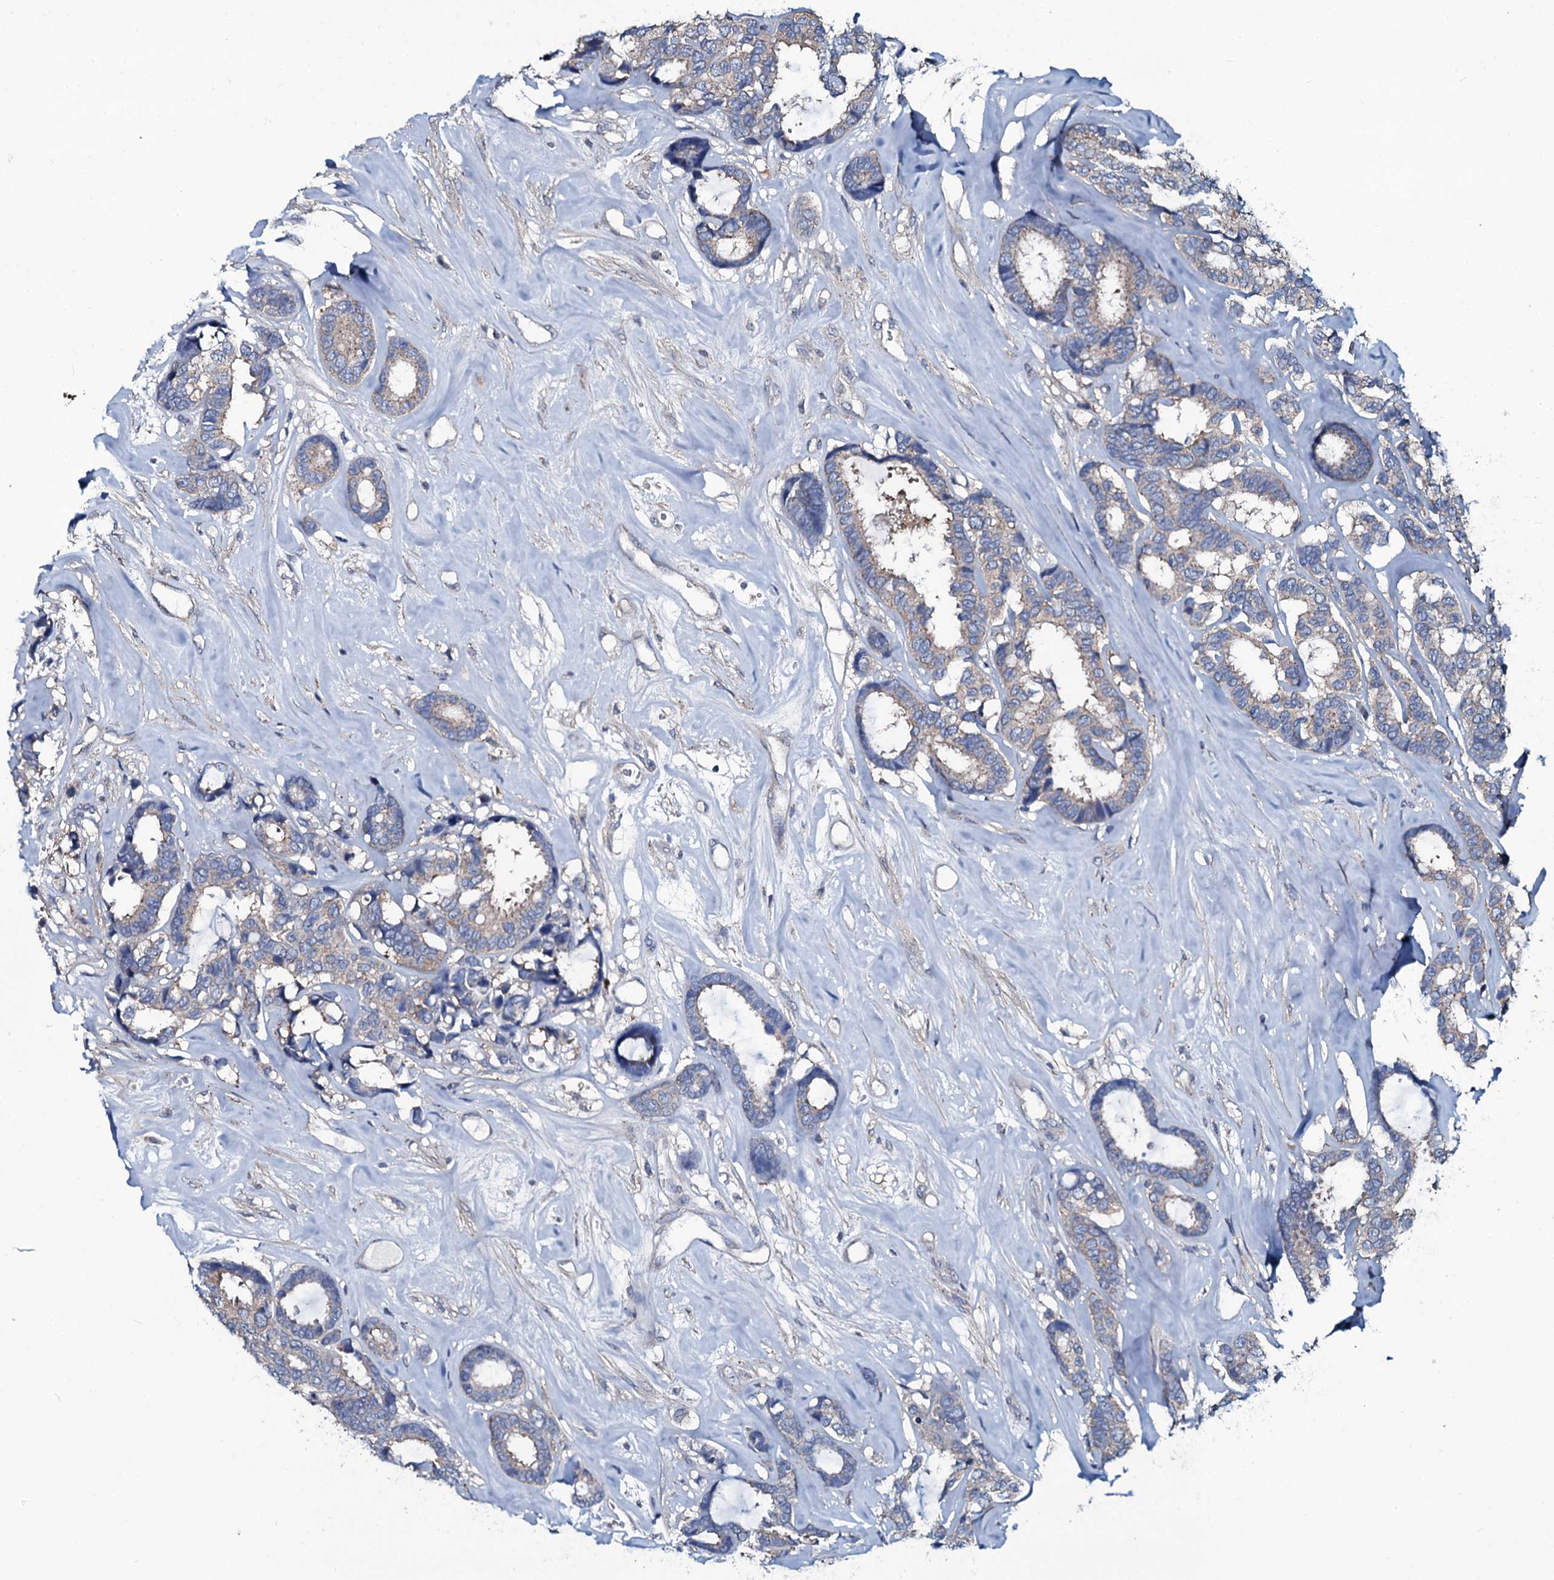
{"staining": {"intensity": "weak", "quantity": "<25%", "location": "cytoplasmic/membranous"}, "tissue": "breast cancer", "cell_type": "Tumor cells", "image_type": "cancer", "snomed": [{"axis": "morphology", "description": "Duct carcinoma"}, {"axis": "topography", "description": "Breast"}], "caption": "There is no significant expression in tumor cells of breast cancer (invasive ductal carcinoma).", "gene": "USPL1", "patient": {"sex": "female", "age": 87}}